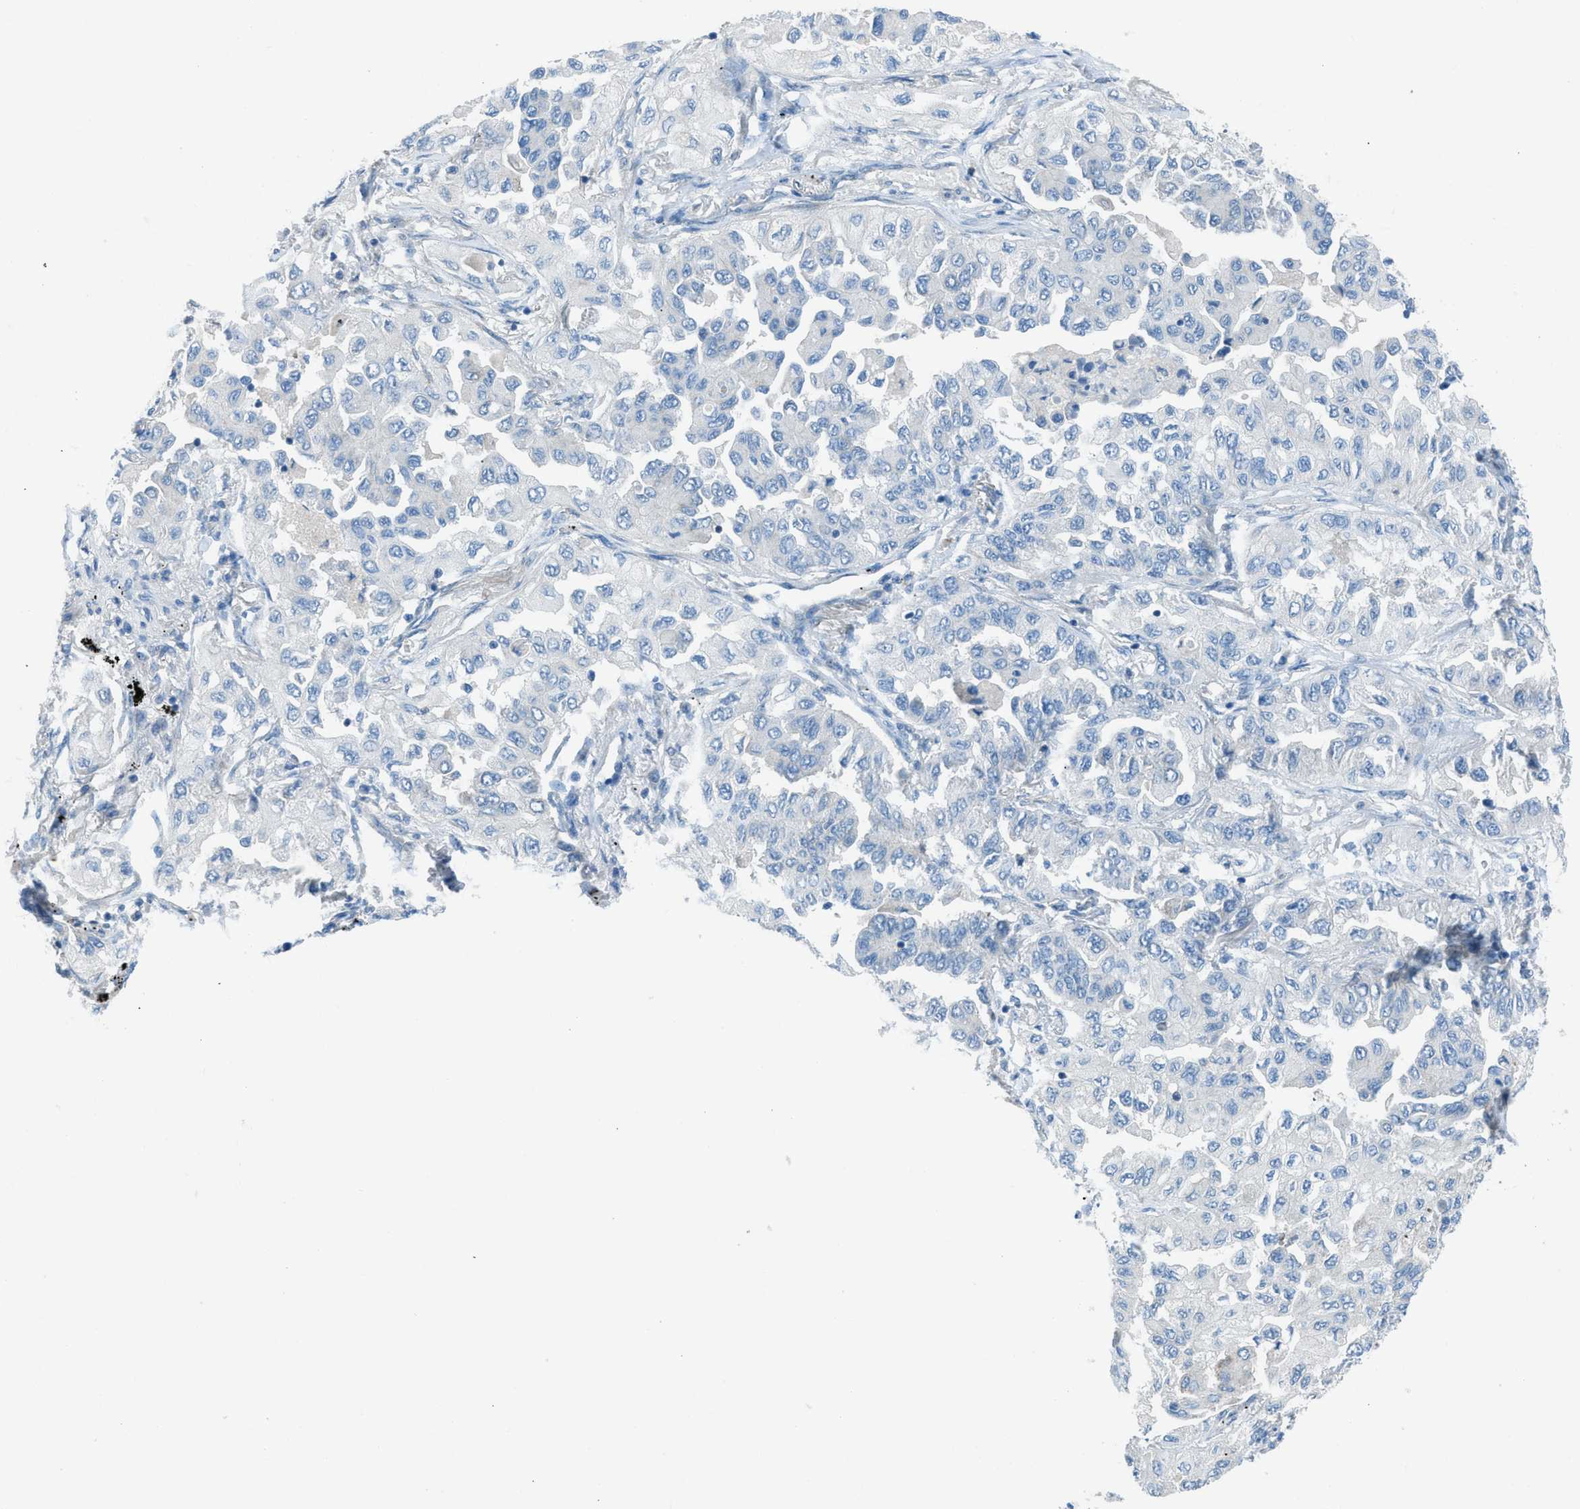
{"staining": {"intensity": "negative", "quantity": "none", "location": "none"}, "tissue": "lung cancer", "cell_type": "Tumor cells", "image_type": "cancer", "snomed": [{"axis": "morphology", "description": "Adenocarcinoma, NOS"}, {"axis": "topography", "description": "Lung"}], "caption": "DAB immunohistochemical staining of adenocarcinoma (lung) demonstrates no significant staining in tumor cells.", "gene": "PRKN", "patient": {"sex": "female", "age": 65}}